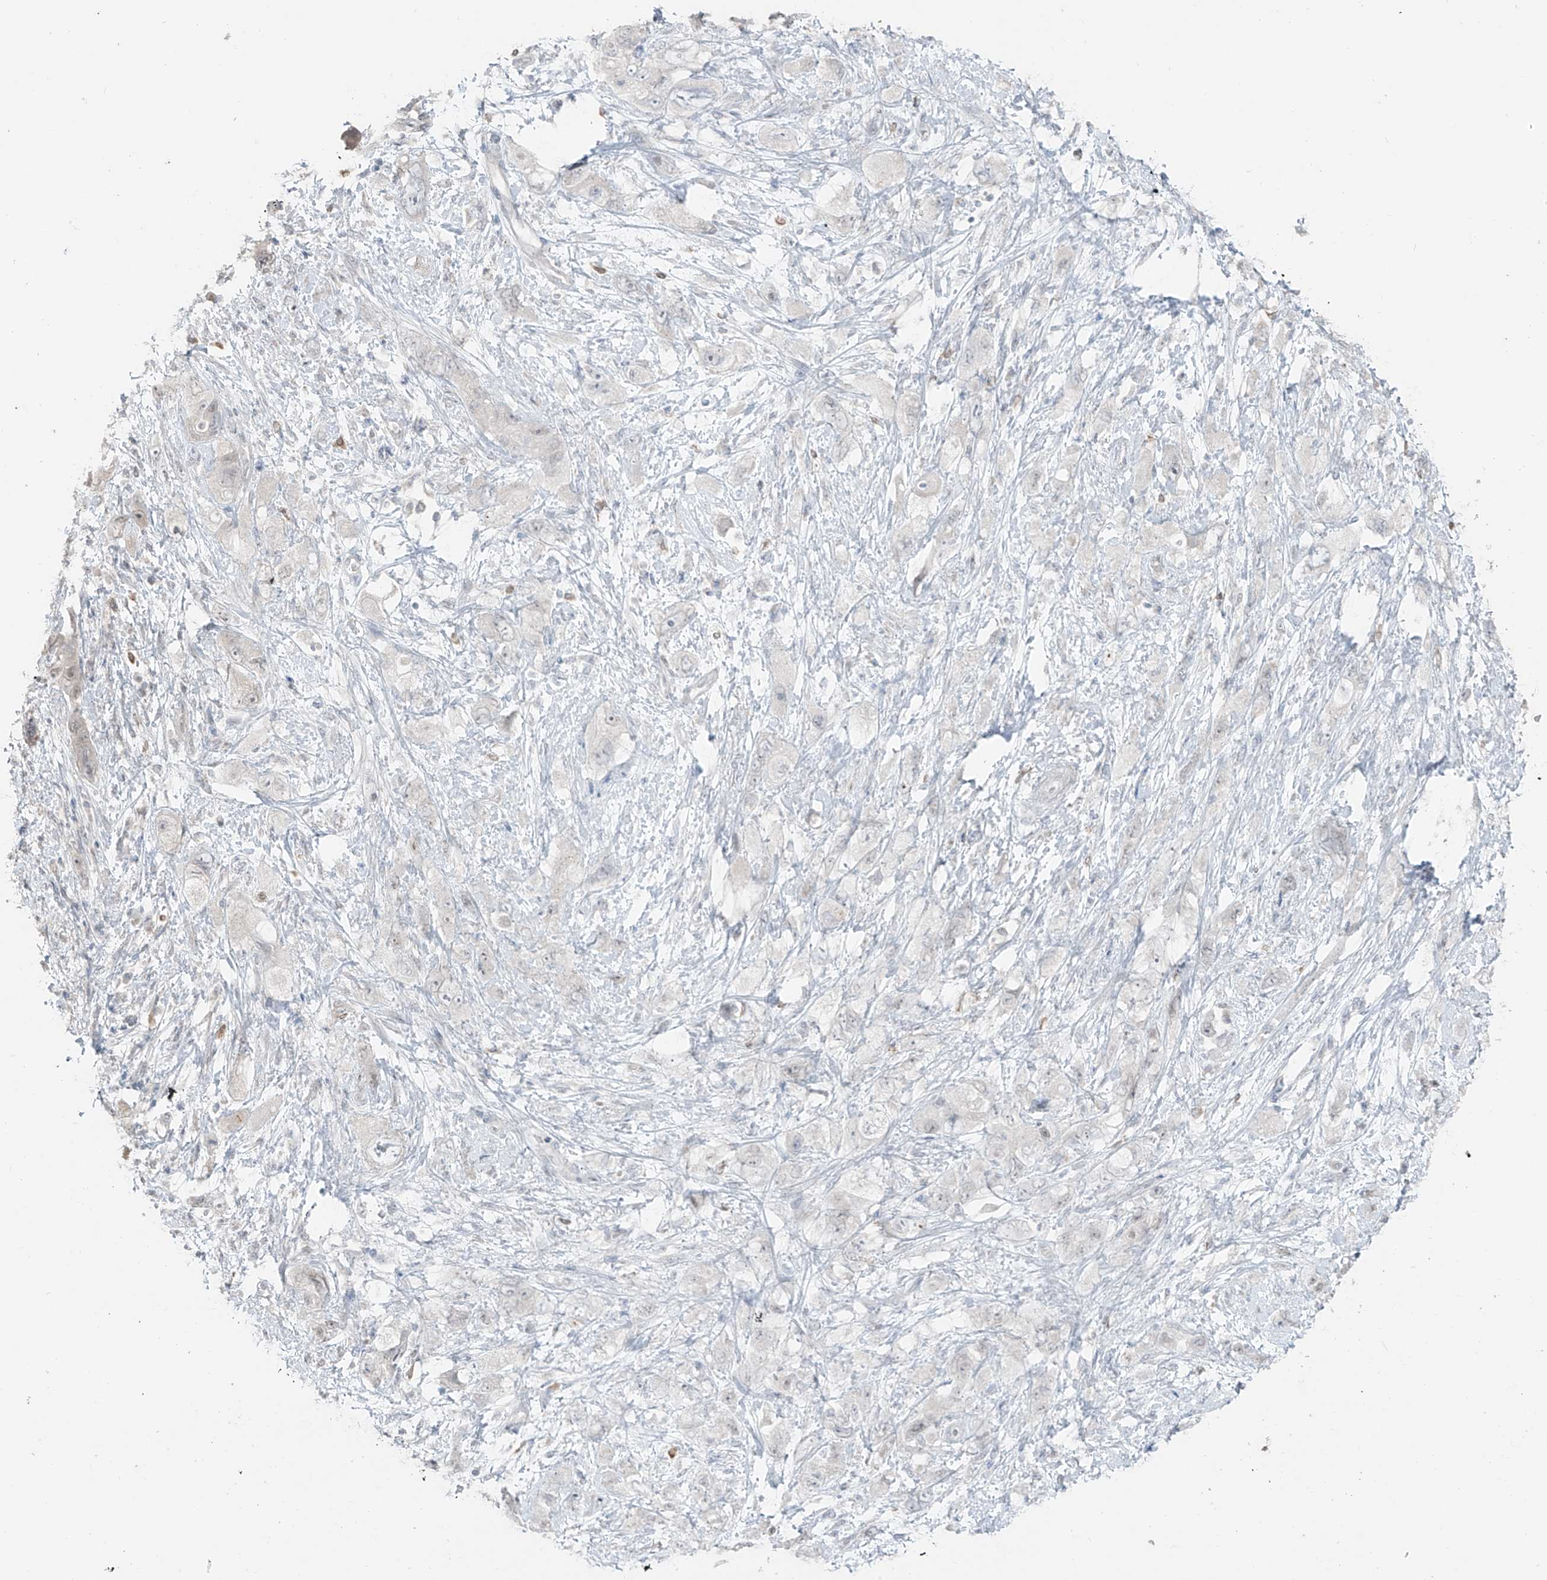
{"staining": {"intensity": "negative", "quantity": "none", "location": "none"}, "tissue": "pancreatic cancer", "cell_type": "Tumor cells", "image_type": "cancer", "snomed": [{"axis": "morphology", "description": "Adenocarcinoma, NOS"}, {"axis": "topography", "description": "Pancreas"}], "caption": "IHC image of neoplastic tissue: human adenocarcinoma (pancreatic) stained with DAB reveals no significant protein staining in tumor cells.", "gene": "PRDM6", "patient": {"sex": "female", "age": 73}}